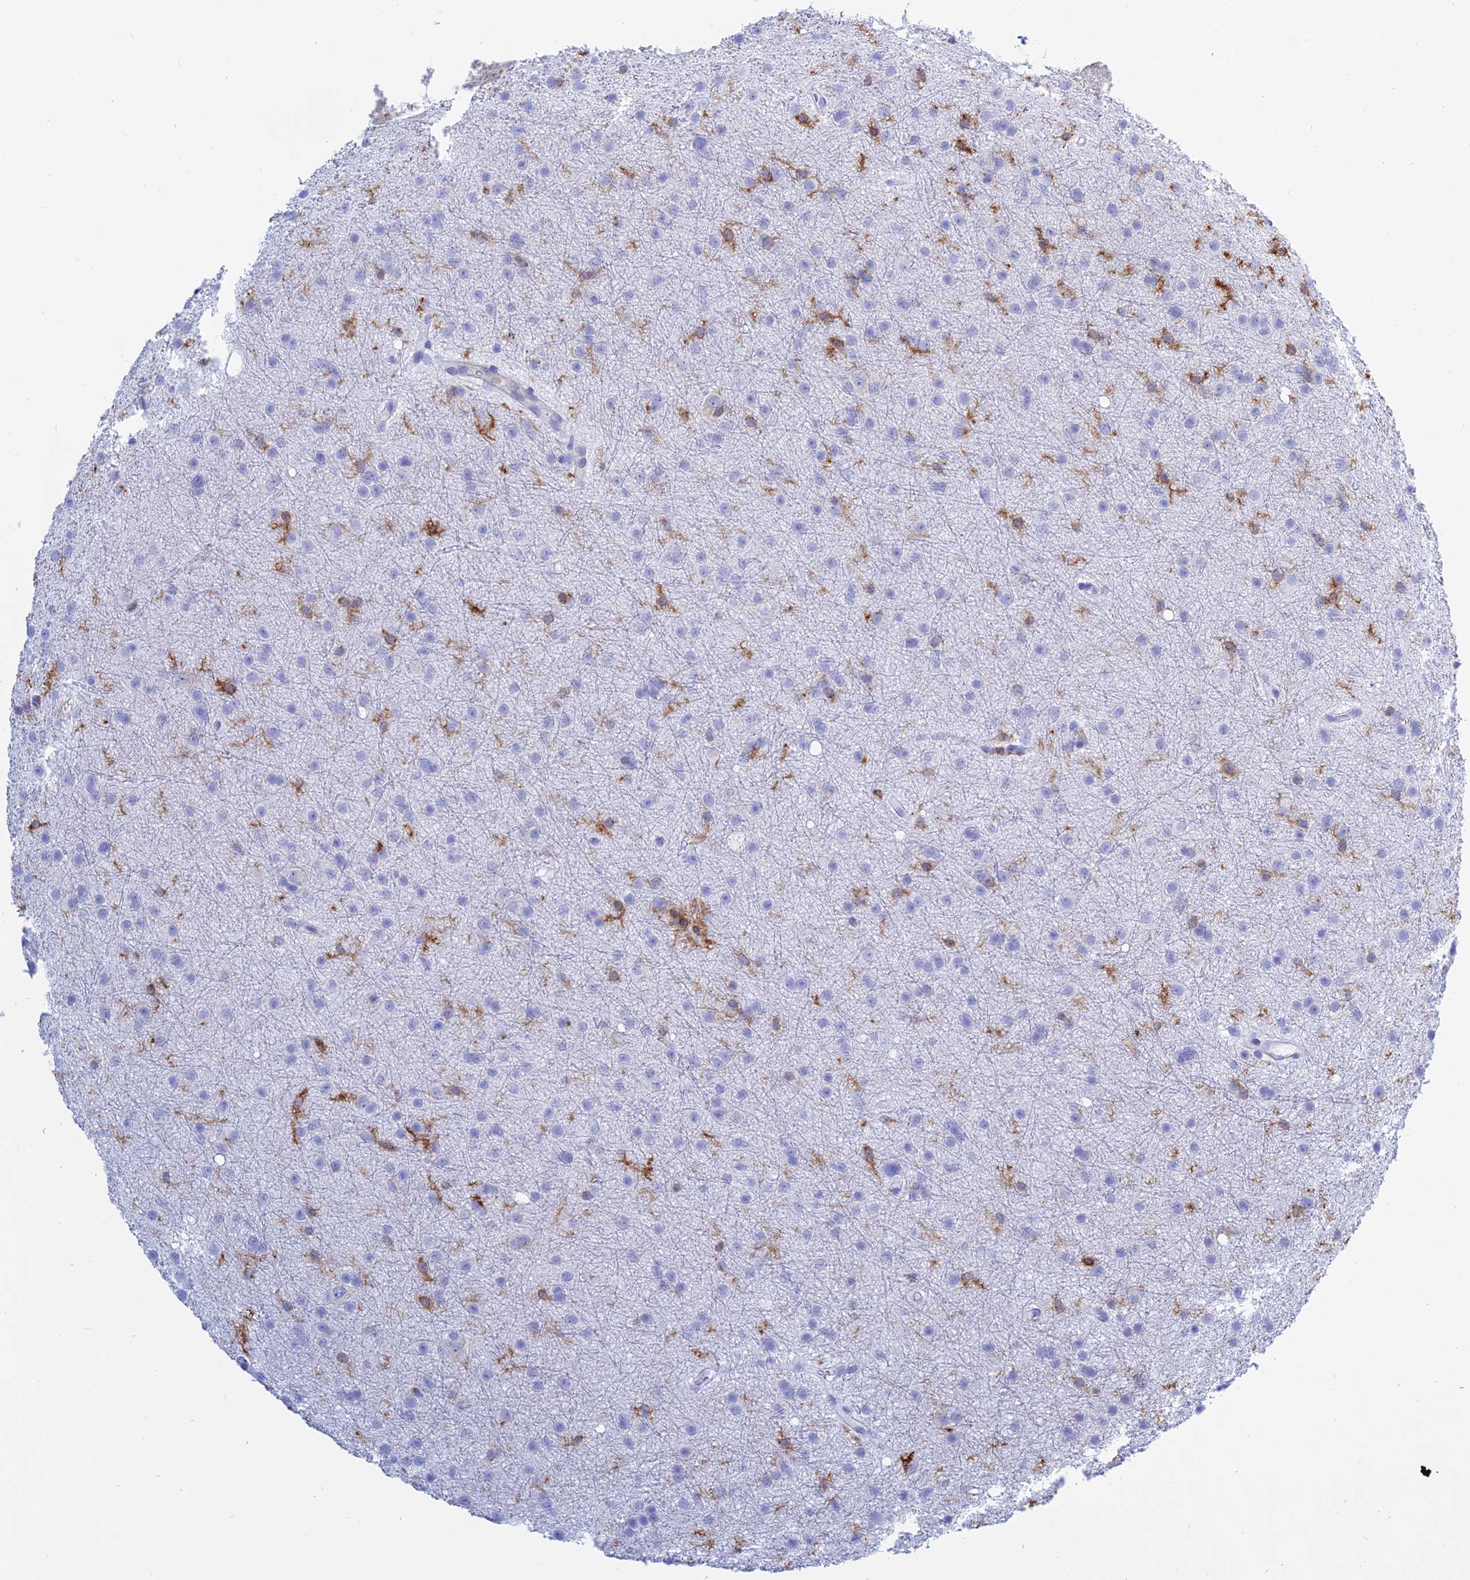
{"staining": {"intensity": "negative", "quantity": "none", "location": "none"}, "tissue": "glioma", "cell_type": "Tumor cells", "image_type": "cancer", "snomed": [{"axis": "morphology", "description": "Glioma, malignant, Low grade"}, {"axis": "topography", "description": "Cerebral cortex"}], "caption": "Human glioma stained for a protein using immunohistochemistry (IHC) exhibits no expression in tumor cells.", "gene": "HLA-DRB1", "patient": {"sex": "female", "age": 39}}